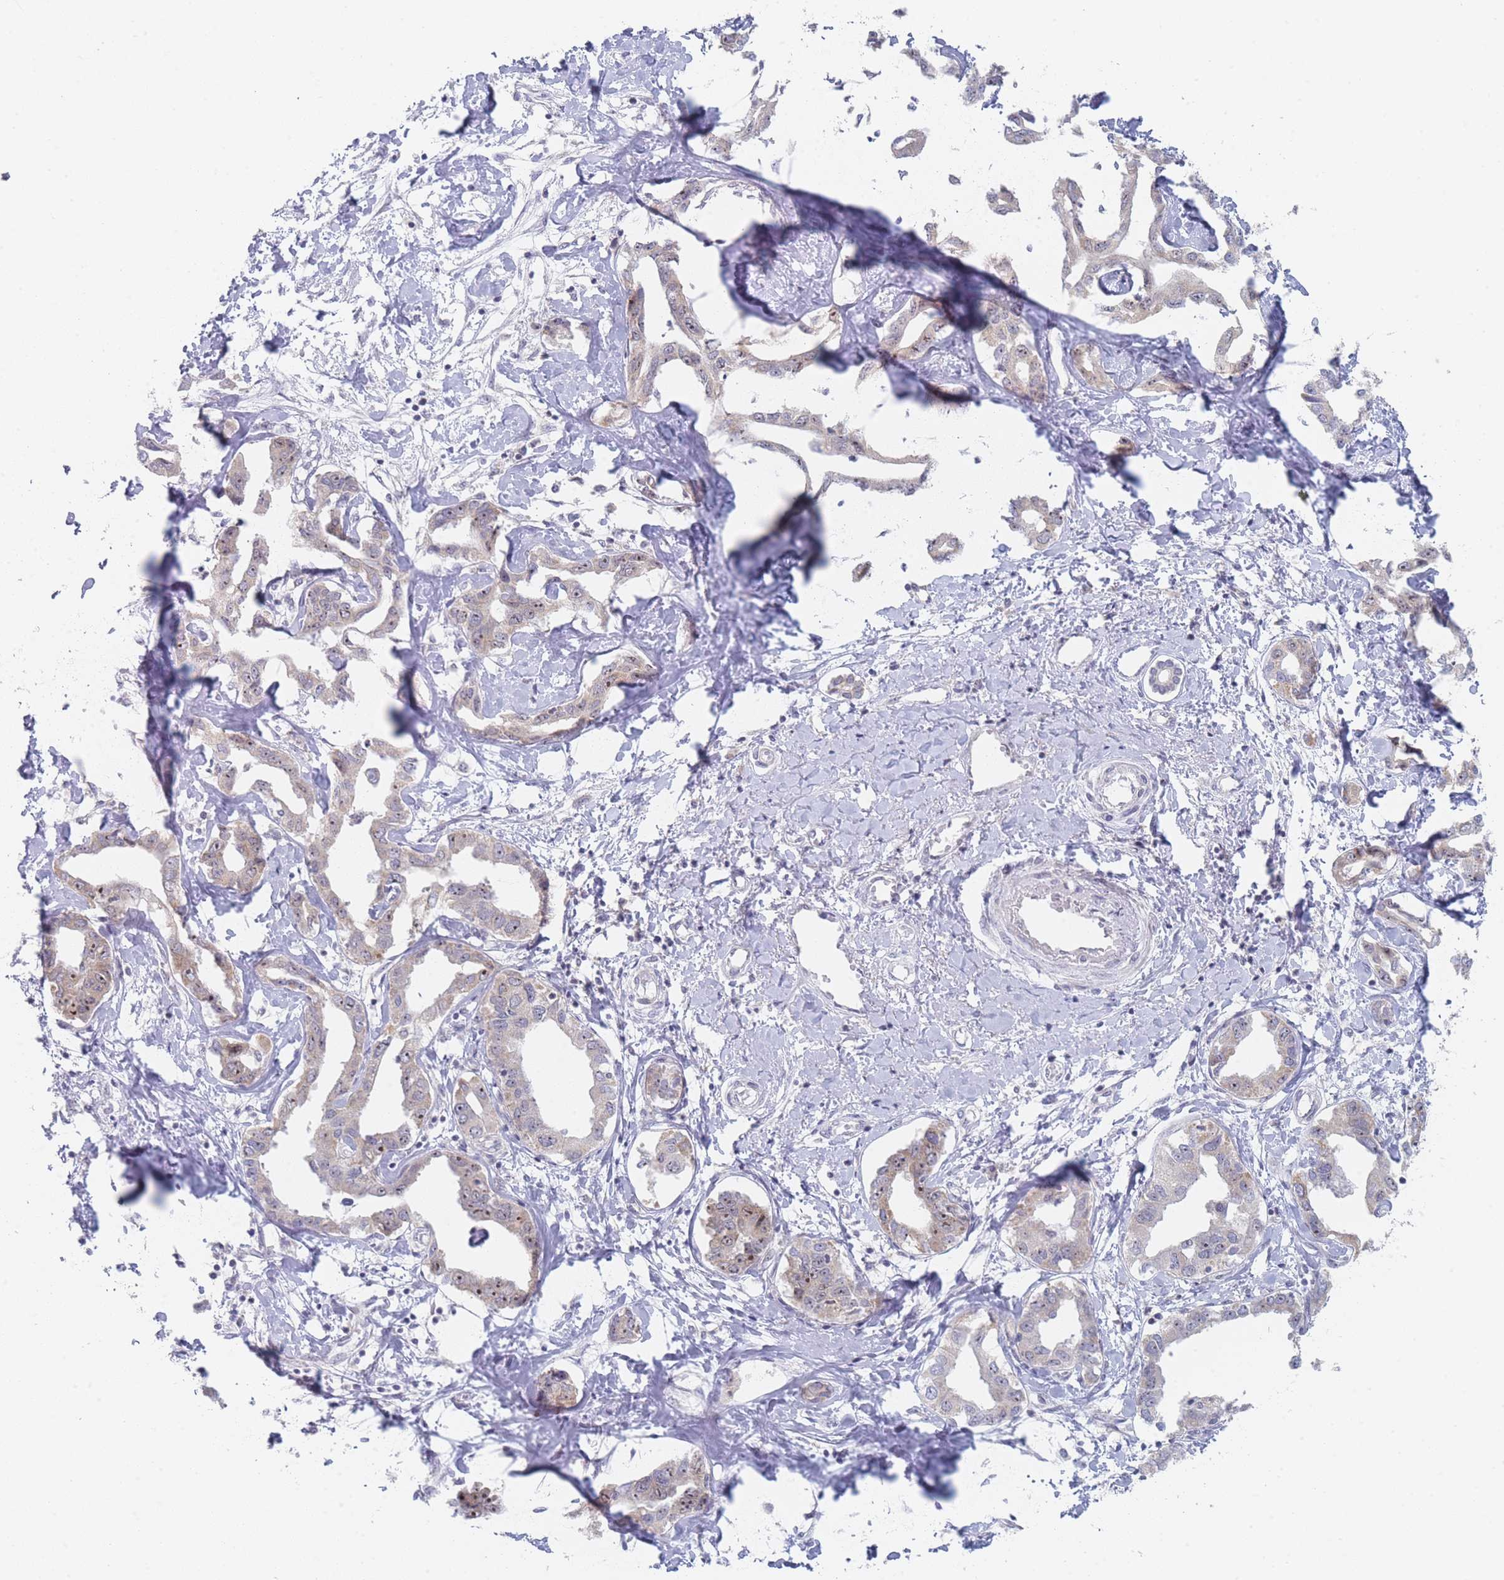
{"staining": {"intensity": "moderate", "quantity": "<25%", "location": "nuclear"}, "tissue": "liver cancer", "cell_type": "Tumor cells", "image_type": "cancer", "snomed": [{"axis": "morphology", "description": "Cholangiocarcinoma"}, {"axis": "topography", "description": "Liver"}], "caption": "Liver cancer (cholangiocarcinoma) tissue shows moderate nuclear positivity in approximately <25% of tumor cells, visualized by immunohistochemistry.", "gene": "RNF8", "patient": {"sex": "male", "age": 59}}